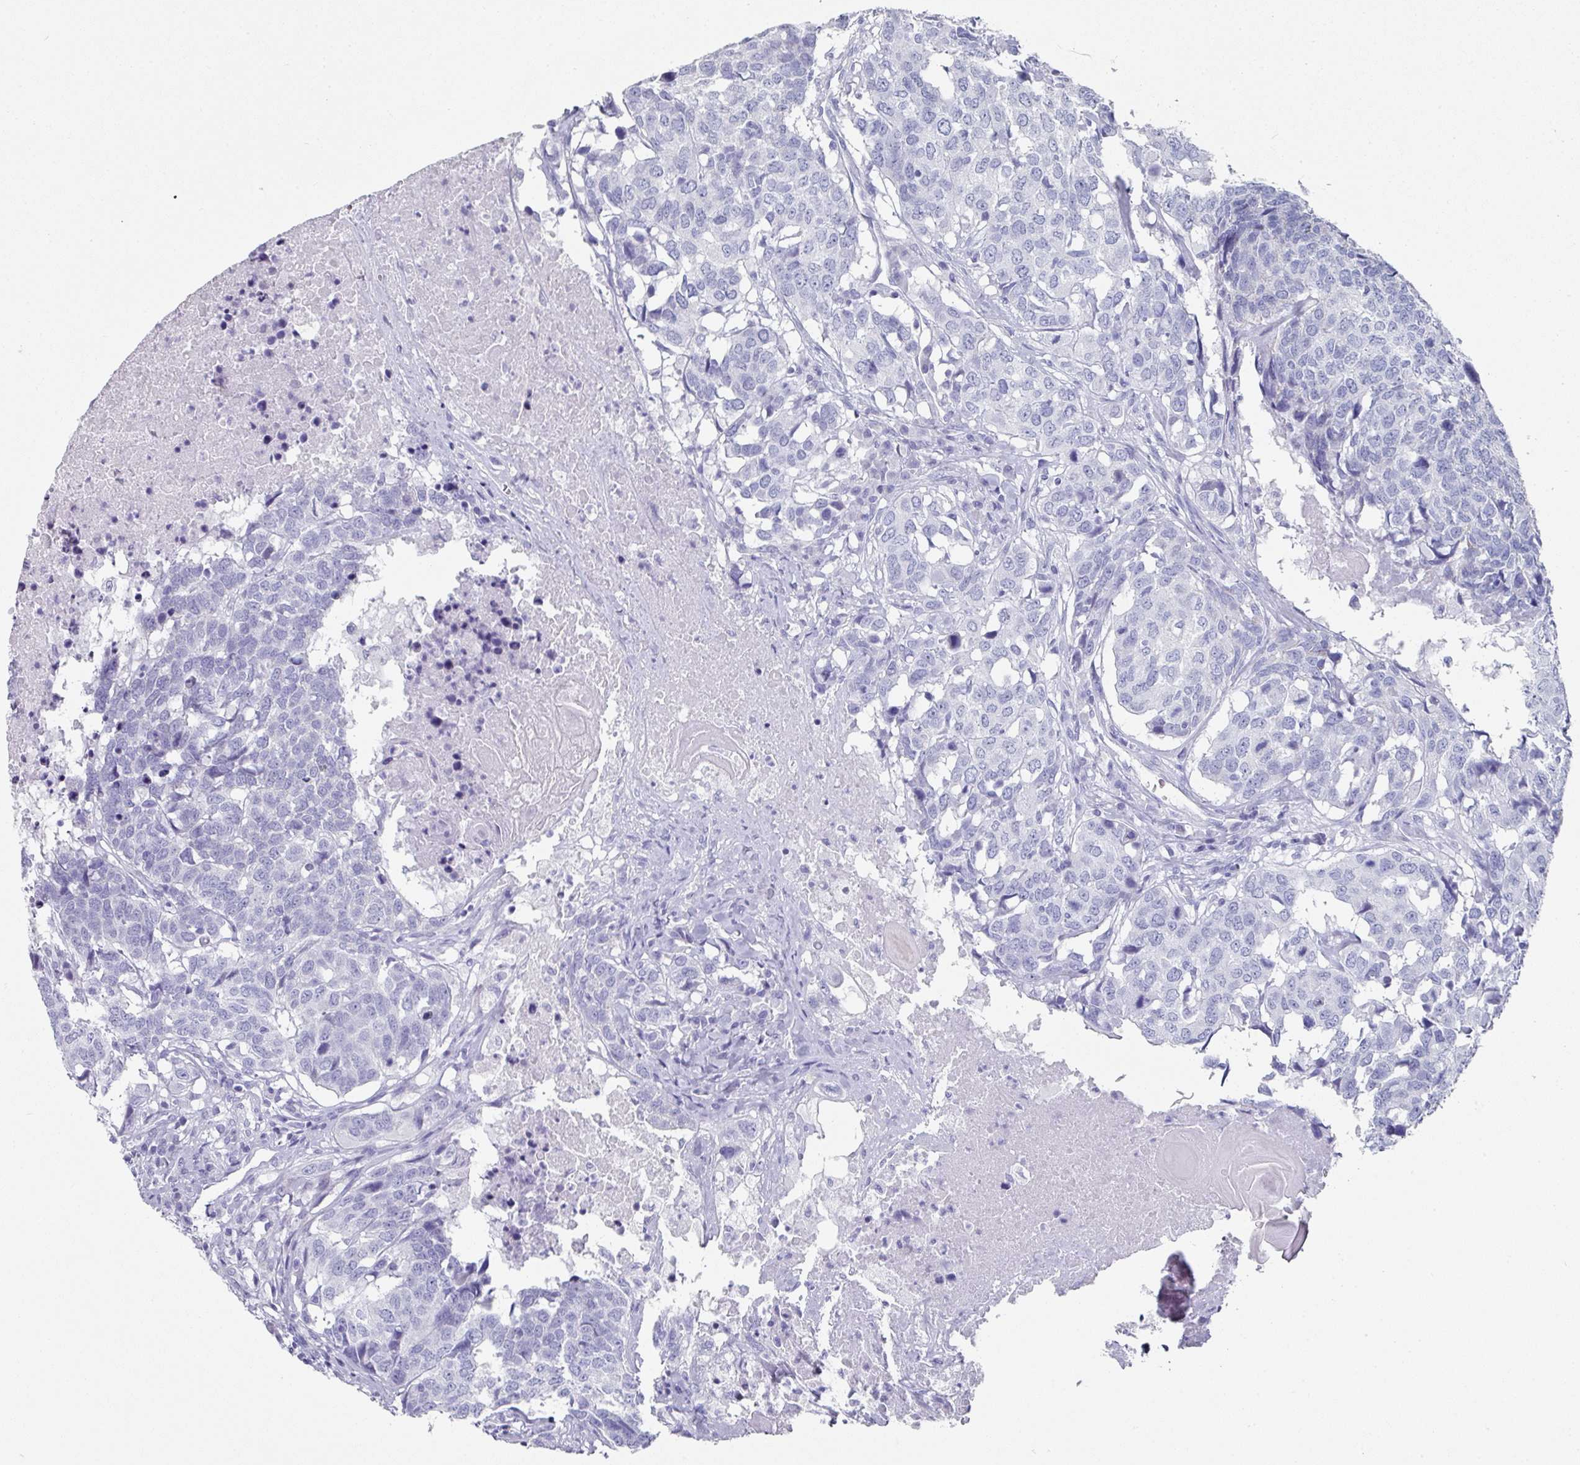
{"staining": {"intensity": "negative", "quantity": "none", "location": "none"}, "tissue": "head and neck cancer", "cell_type": "Tumor cells", "image_type": "cancer", "snomed": [{"axis": "morphology", "description": "Squamous cell carcinoma, NOS"}, {"axis": "topography", "description": "Head-Neck"}], "caption": "Tumor cells show no significant positivity in head and neck squamous cell carcinoma. (Brightfield microscopy of DAB (3,3'-diaminobenzidine) immunohistochemistry (IHC) at high magnification).", "gene": "SETBP1", "patient": {"sex": "male", "age": 66}}